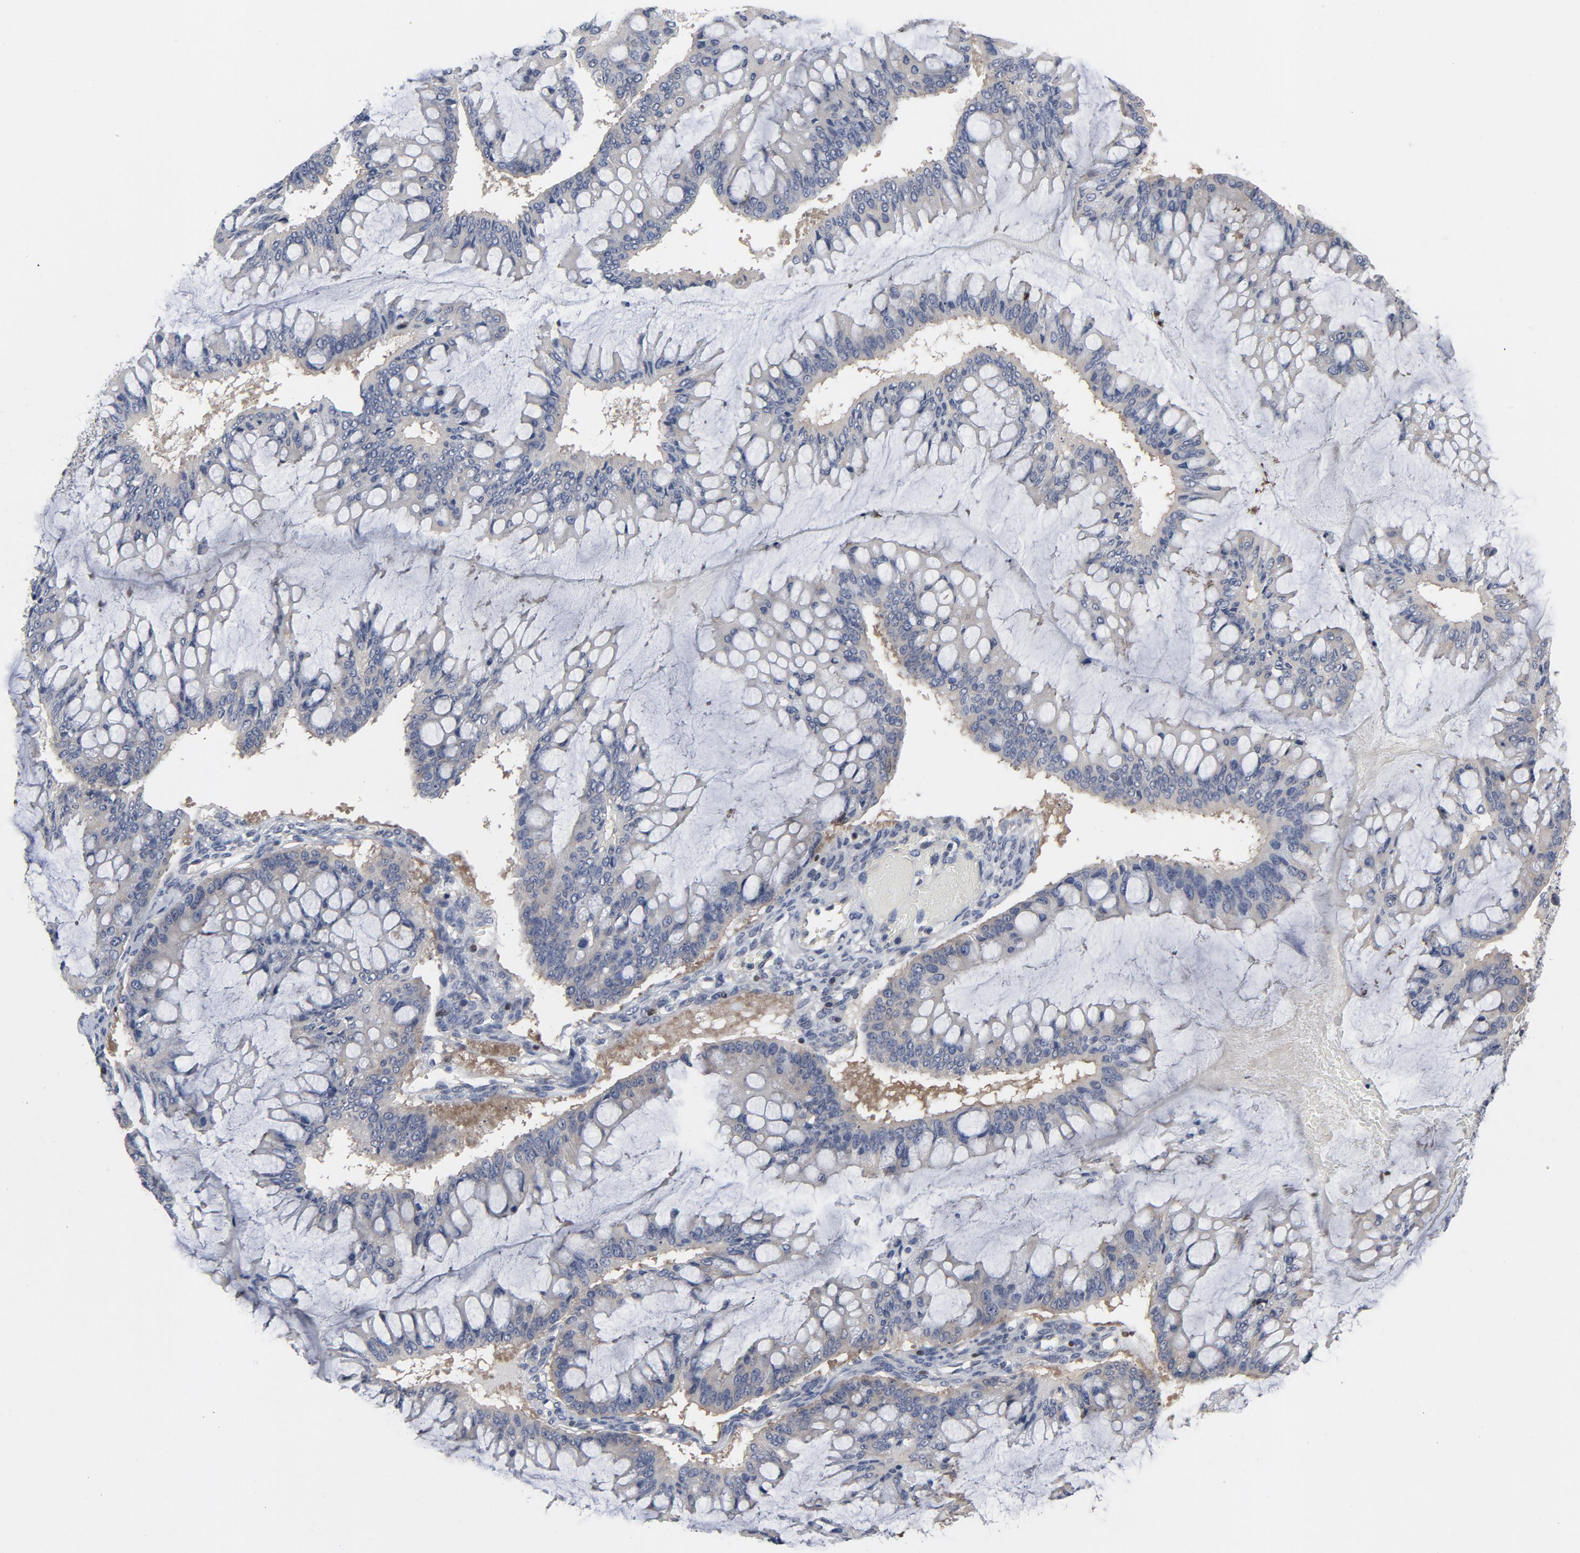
{"staining": {"intensity": "negative", "quantity": "none", "location": "none"}, "tissue": "ovarian cancer", "cell_type": "Tumor cells", "image_type": "cancer", "snomed": [{"axis": "morphology", "description": "Cystadenocarcinoma, mucinous, NOS"}, {"axis": "topography", "description": "Ovary"}], "caption": "Histopathology image shows no protein positivity in tumor cells of ovarian cancer tissue. The staining was performed using DAB (3,3'-diaminobenzidine) to visualize the protein expression in brown, while the nuclei were stained in blue with hematoxylin (Magnification: 20x).", "gene": "NFKB1", "patient": {"sex": "female", "age": 73}}